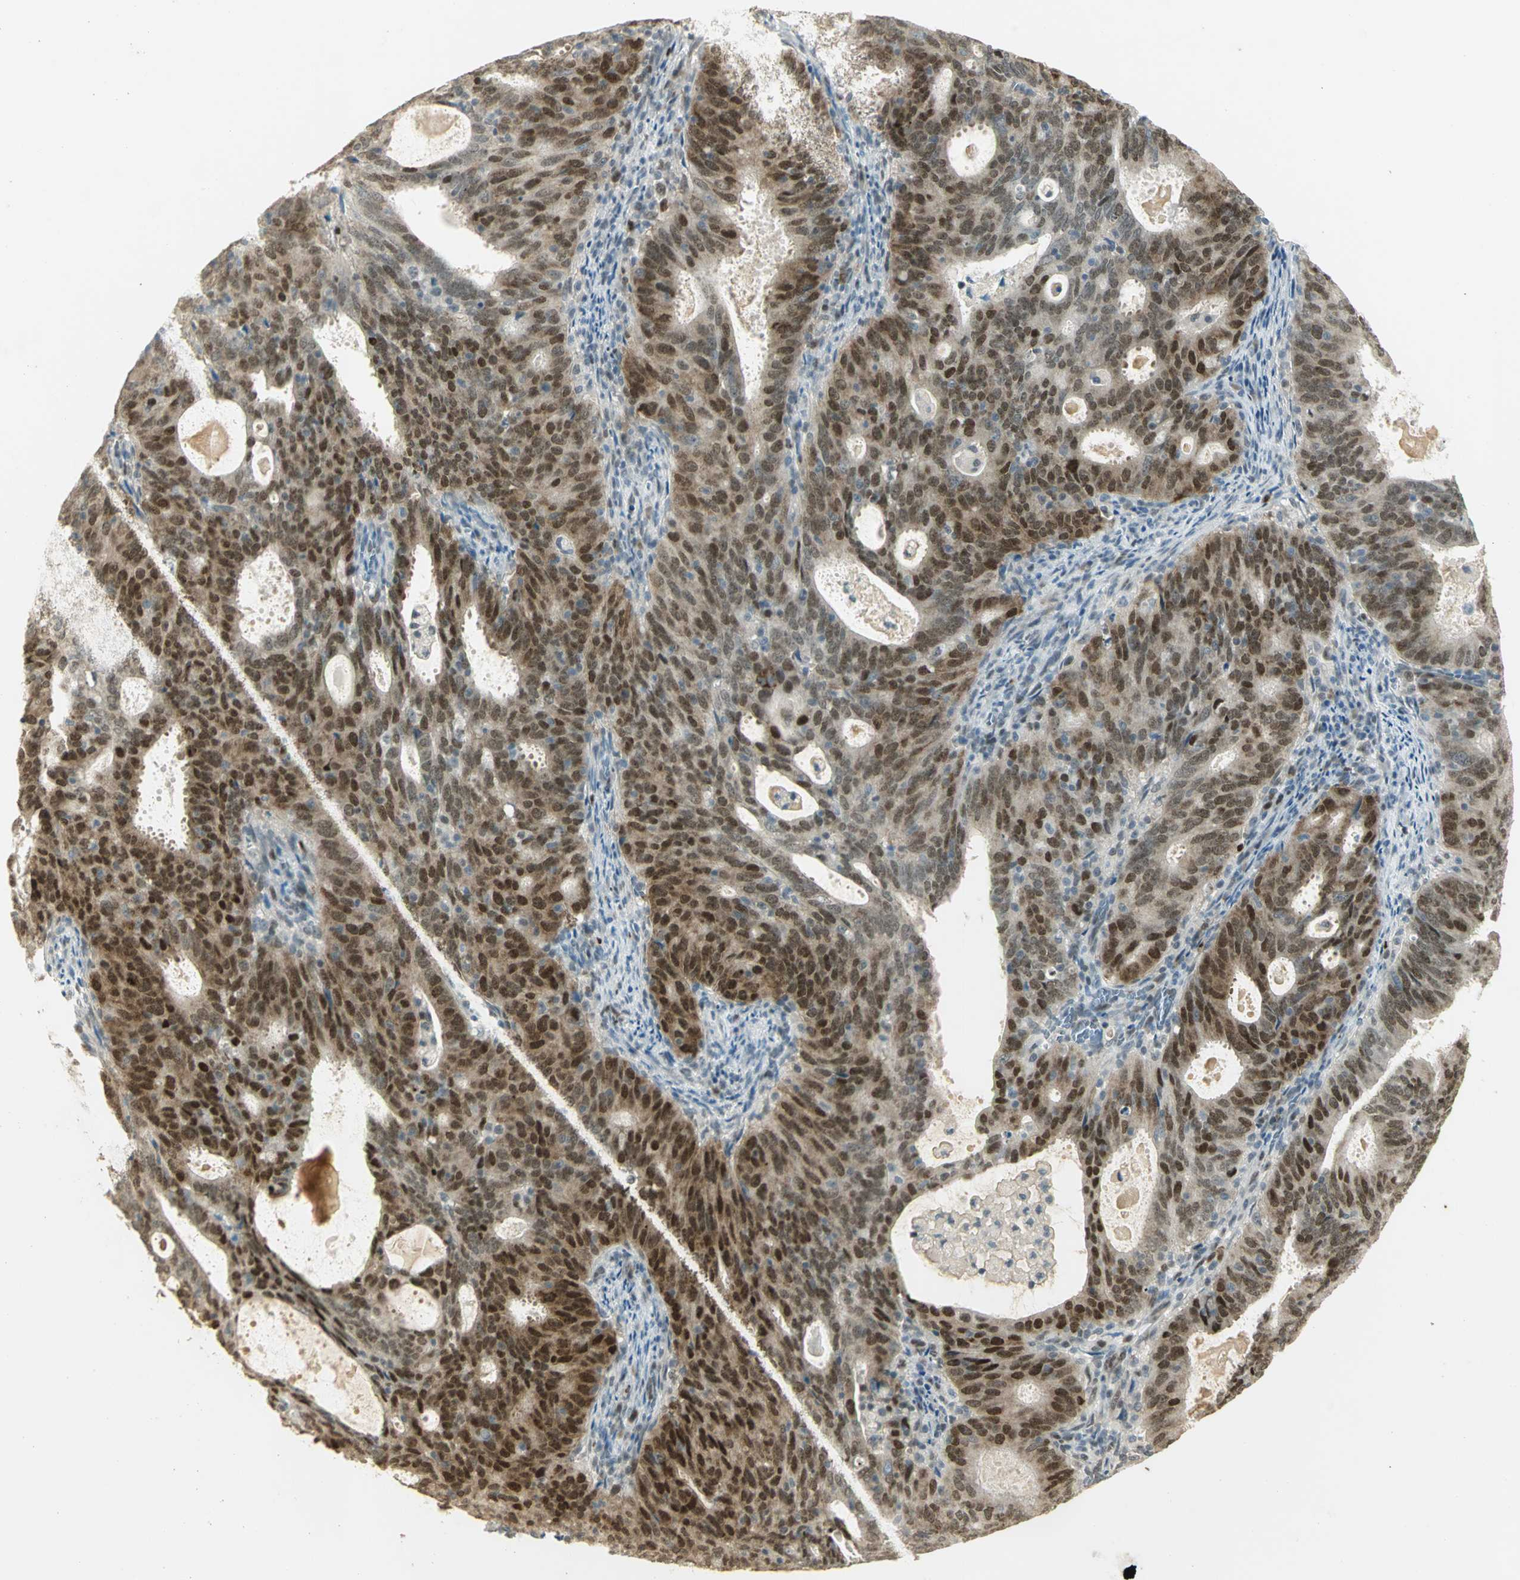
{"staining": {"intensity": "strong", "quantity": ">75%", "location": "nuclear"}, "tissue": "cervical cancer", "cell_type": "Tumor cells", "image_type": "cancer", "snomed": [{"axis": "morphology", "description": "Adenocarcinoma, NOS"}, {"axis": "topography", "description": "Cervix"}], "caption": "A high amount of strong nuclear expression is appreciated in about >75% of tumor cells in cervical cancer tissue.", "gene": "AK6", "patient": {"sex": "female", "age": 44}}